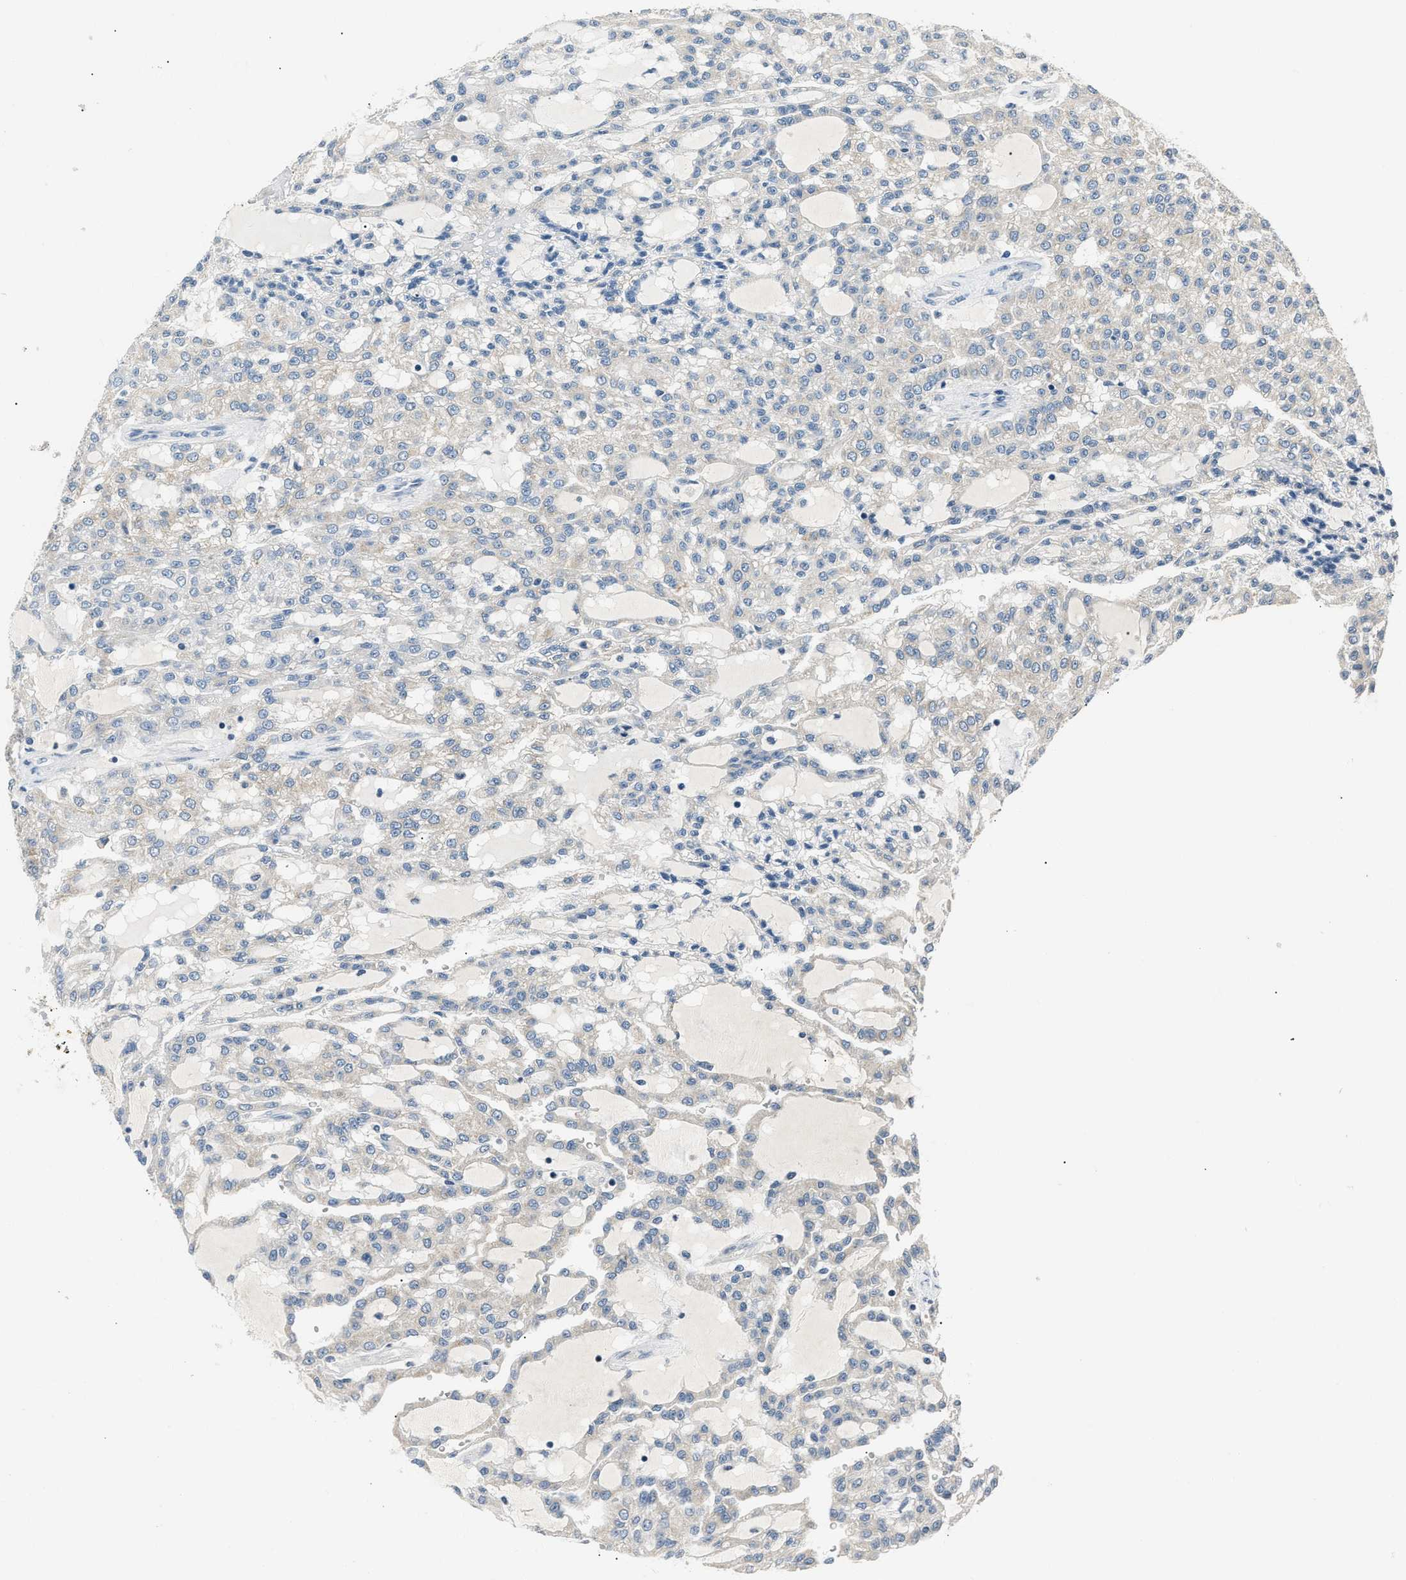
{"staining": {"intensity": "negative", "quantity": "none", "location": "none"}, "tissue": "renal cancer", "cell_type": "Tumor cells", "image_type": "cancer", "snomed": [{"axis": "morphology", "description": "Adenocarcinoma, NOS"}, {"axis": "topography", "description": "Kidney"}], "caption": "The histopathology image reveals no significant staining in tumor cells of renal cancer.", "gene": "INHA", "patient": {"sex": "male", "age": 63}}